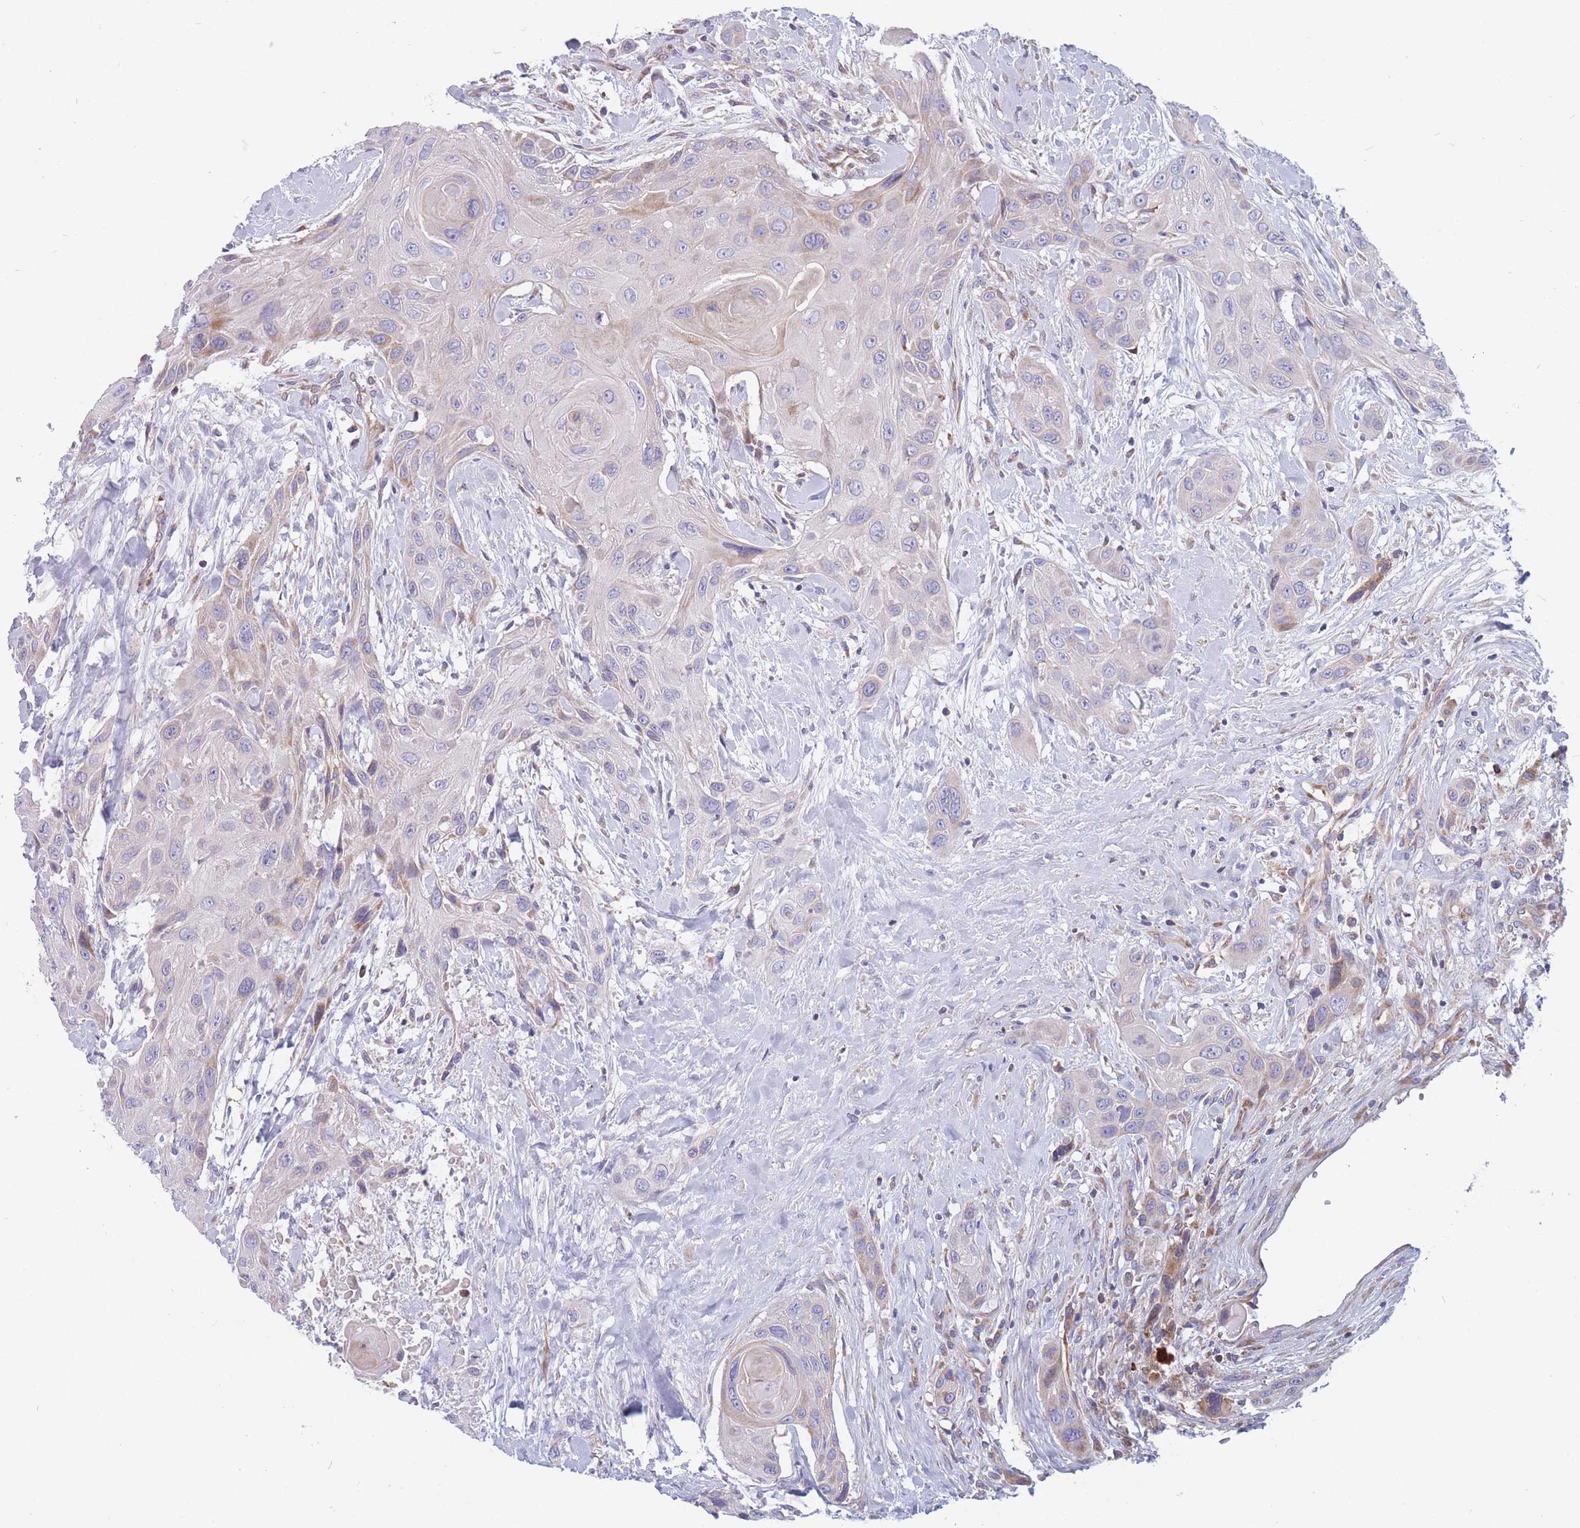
{"staining": {"intensity": "negative", "quantity": "none", "location": "none"}, "tissue": "head and neck cancer", "cell_type": "Tumor cells", "image_type": "cancer", "snomed": [{"axis": "morphology", "description": "Squamous cell carcinoma, NOS"}, {"axis": "topography", "description": "Head-Neck"}], "caption": "Immunohistochemistry (IHC) micrograph of neoplastic tissue: head and neck cancer stained with DAB (3,3'-diaminobenzidine) reveals no significant protein positivity in tumor cells. Nuclei are stained in blue.", "gene": "TMEM131L", "patient": {"sex": "male", "age": 81}}